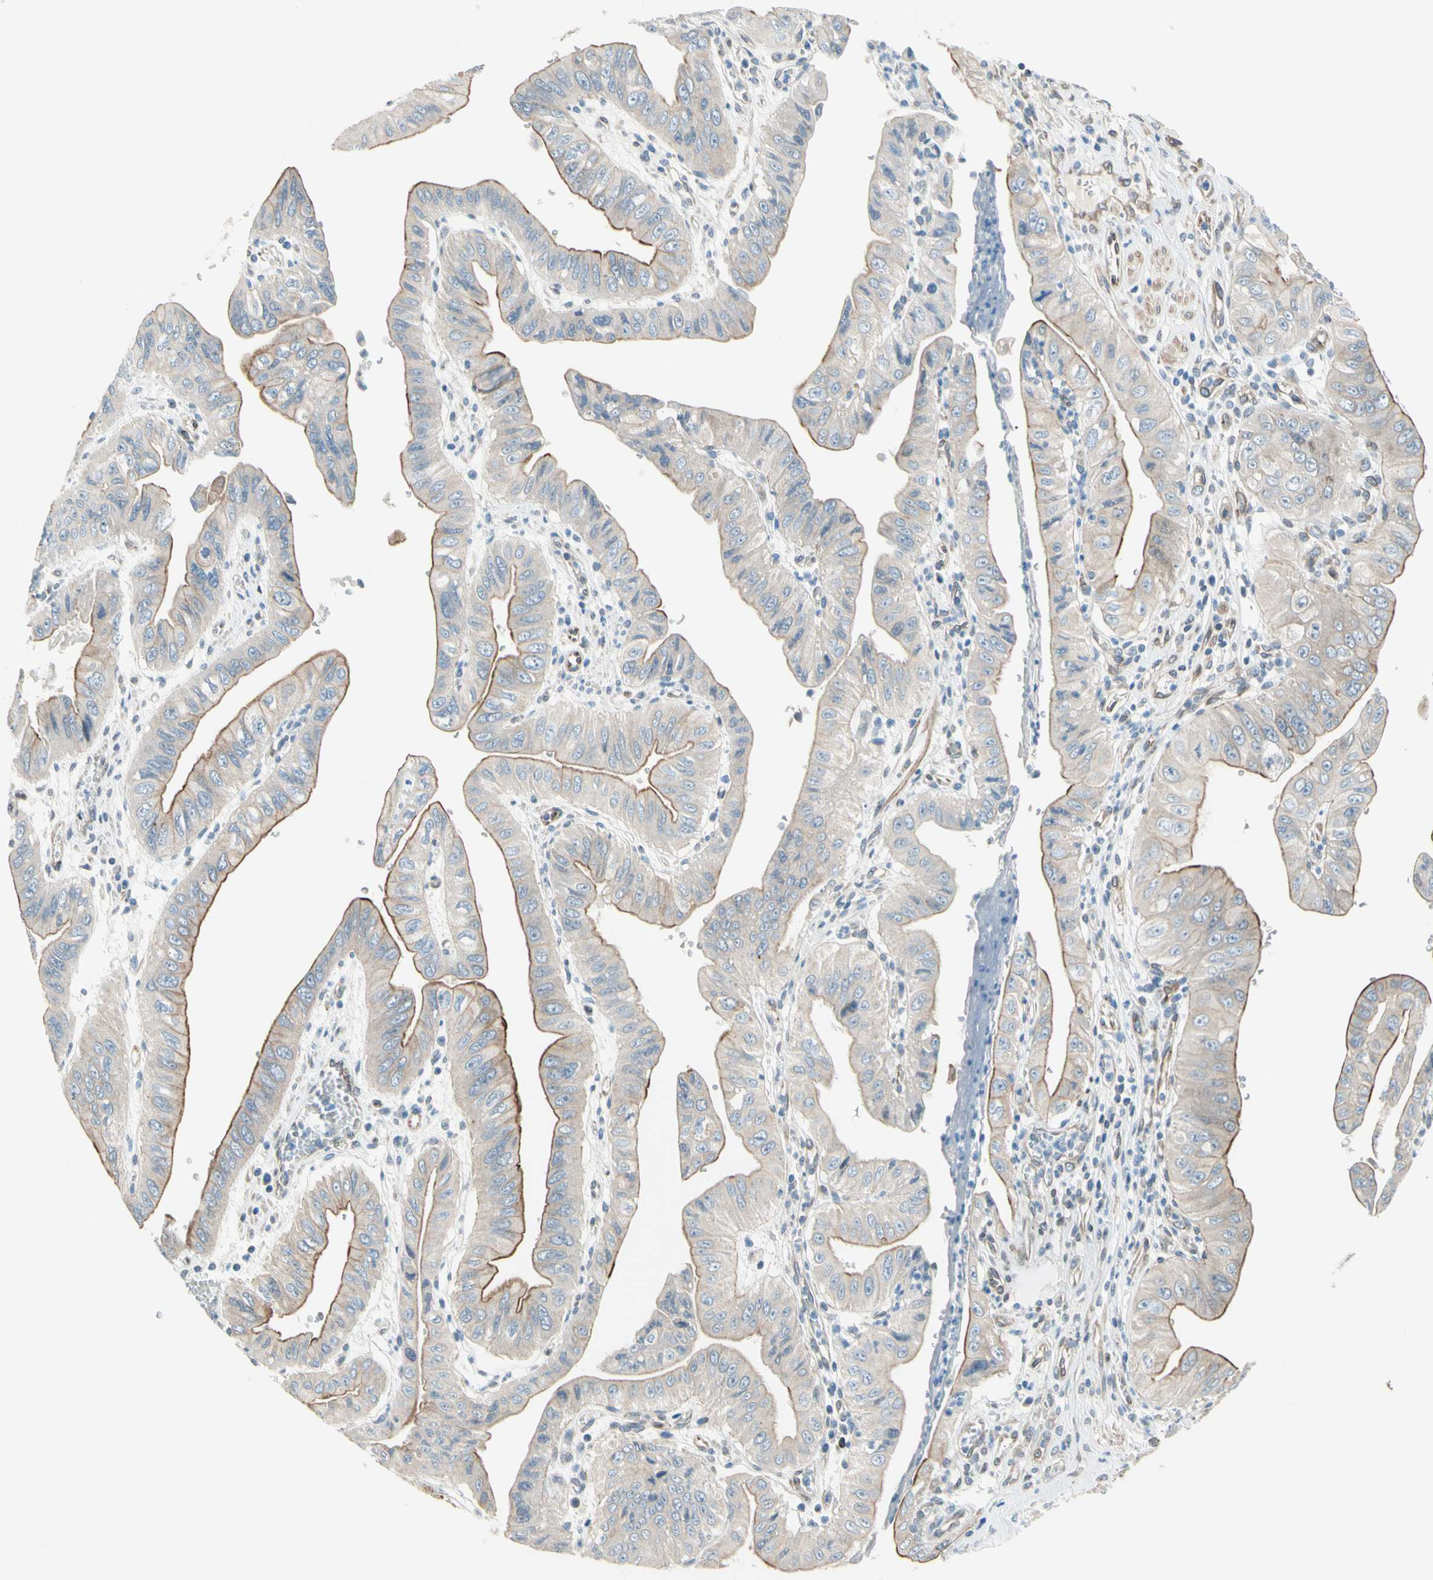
{"staining": {"intensity": "weak", "quantity": ">75%", "location": "cytoplasmic/membranous"}, "tissue": "pancreatic cancer", "cell_type": "Tumor cells", "image_type": "cancer", "snomed": [{"axis": "morphology", "description": "Normal tissue, NOS"}, {"axis": "topography", "description": "Lymph node"}], "caption": "IHC histopathology image of neoplastic tissue: pancreatic cancer stained using immunohistochemistry (IHC) reveals low levels of weak protein expression localized specifically in the cytoplasmic/membranous of tumor cells, appearing as a cytoplasmic/membranous brown color.", "gene": "TRAF2", "patient": {"sex": "male", "age": 50}}